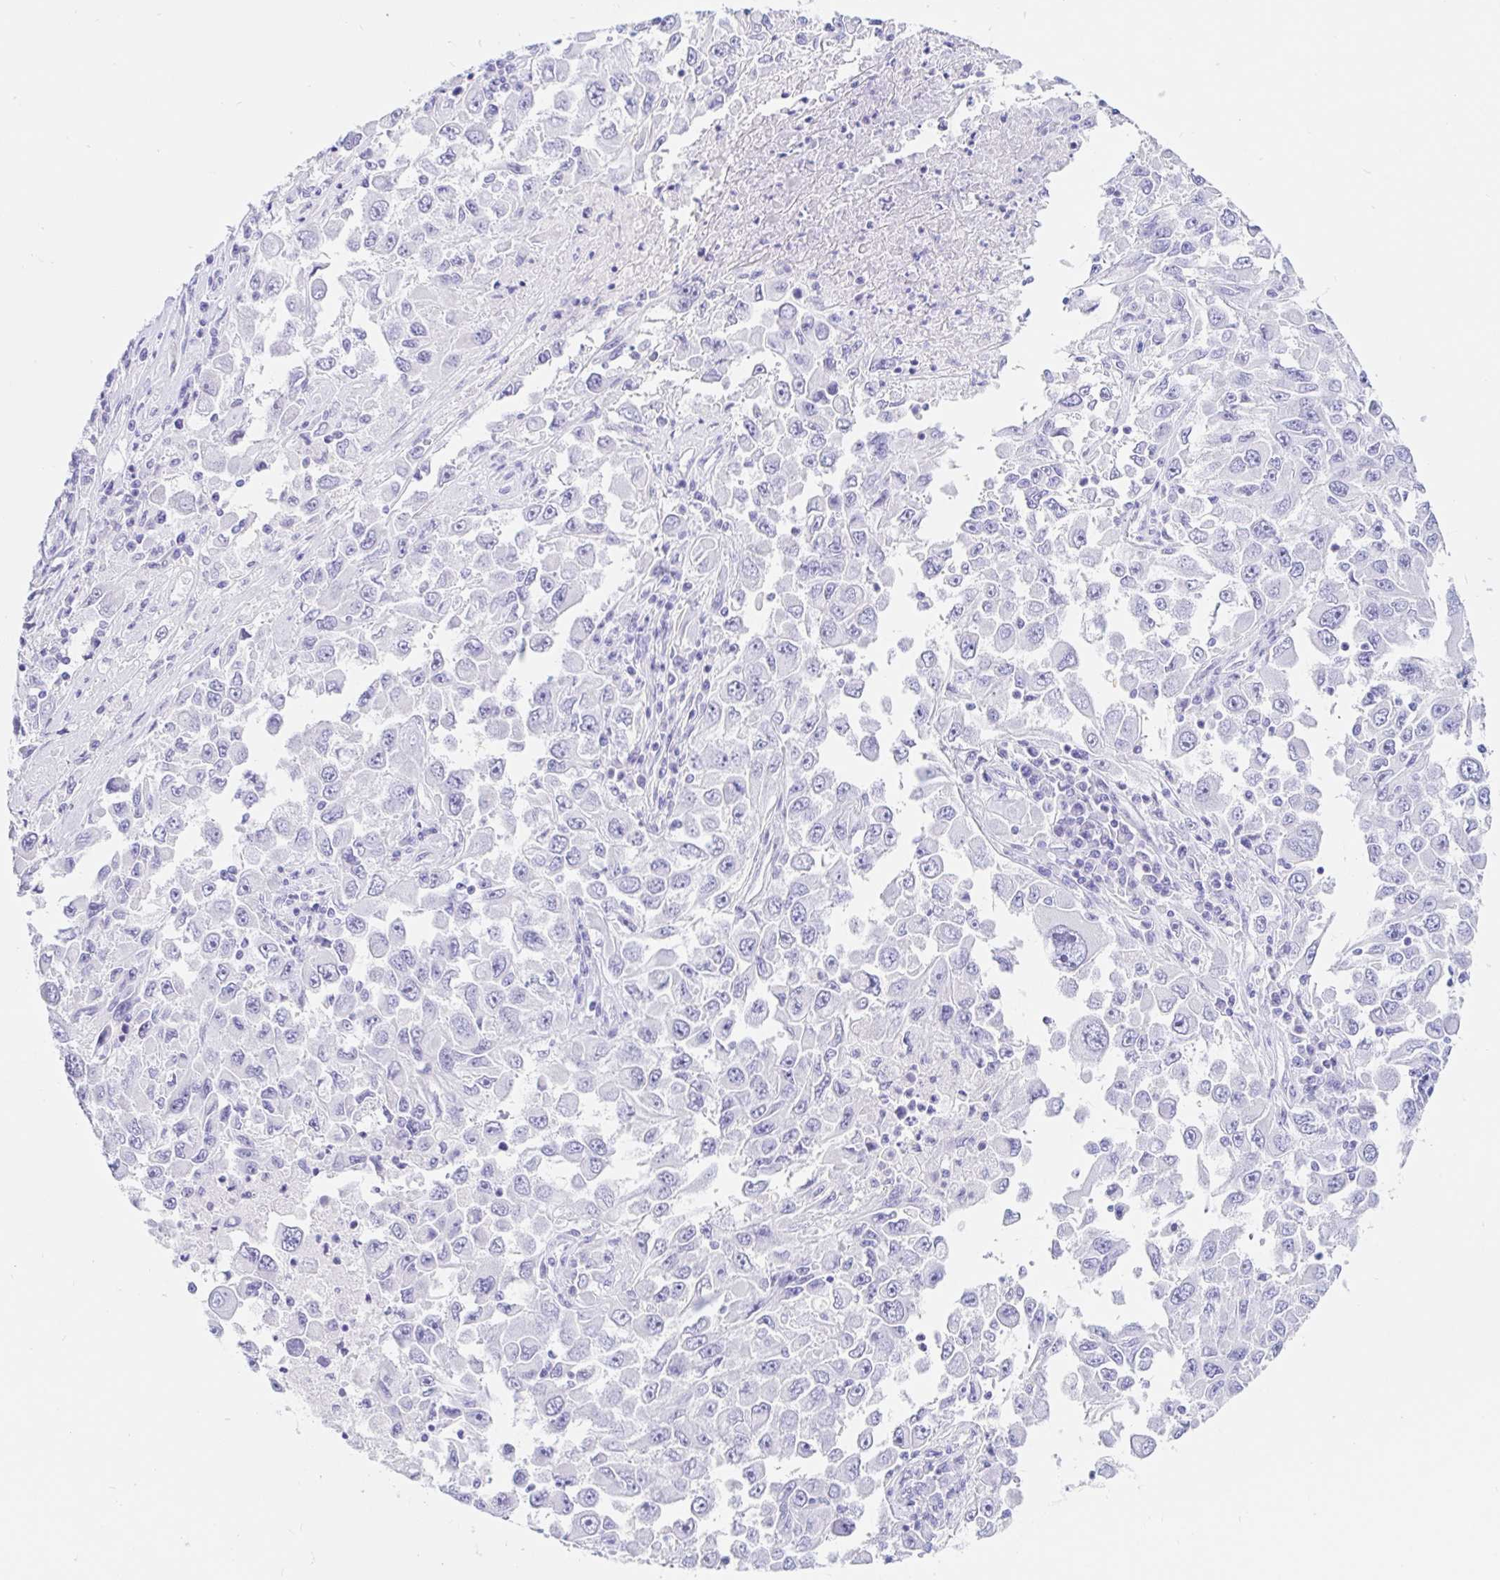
{"staining": {"intensity": "negative", "quantity": "none", "location": "none"}, "tissue": "melanoma", "cell_type": "Tumor cells", "image_type": "cancer", "snomed": [{"axis": "morphology", "description": "Malignant melanoma, Metastatic site"}, {"axis": "topography", "description": "Lymph node"}], "caption": "DAB immunohistochemical staining of melanoma demonstrates no significant positivity in tumor cells.", "gene": "OR6T1", "patient": {"sex": "female", "age": 67}}